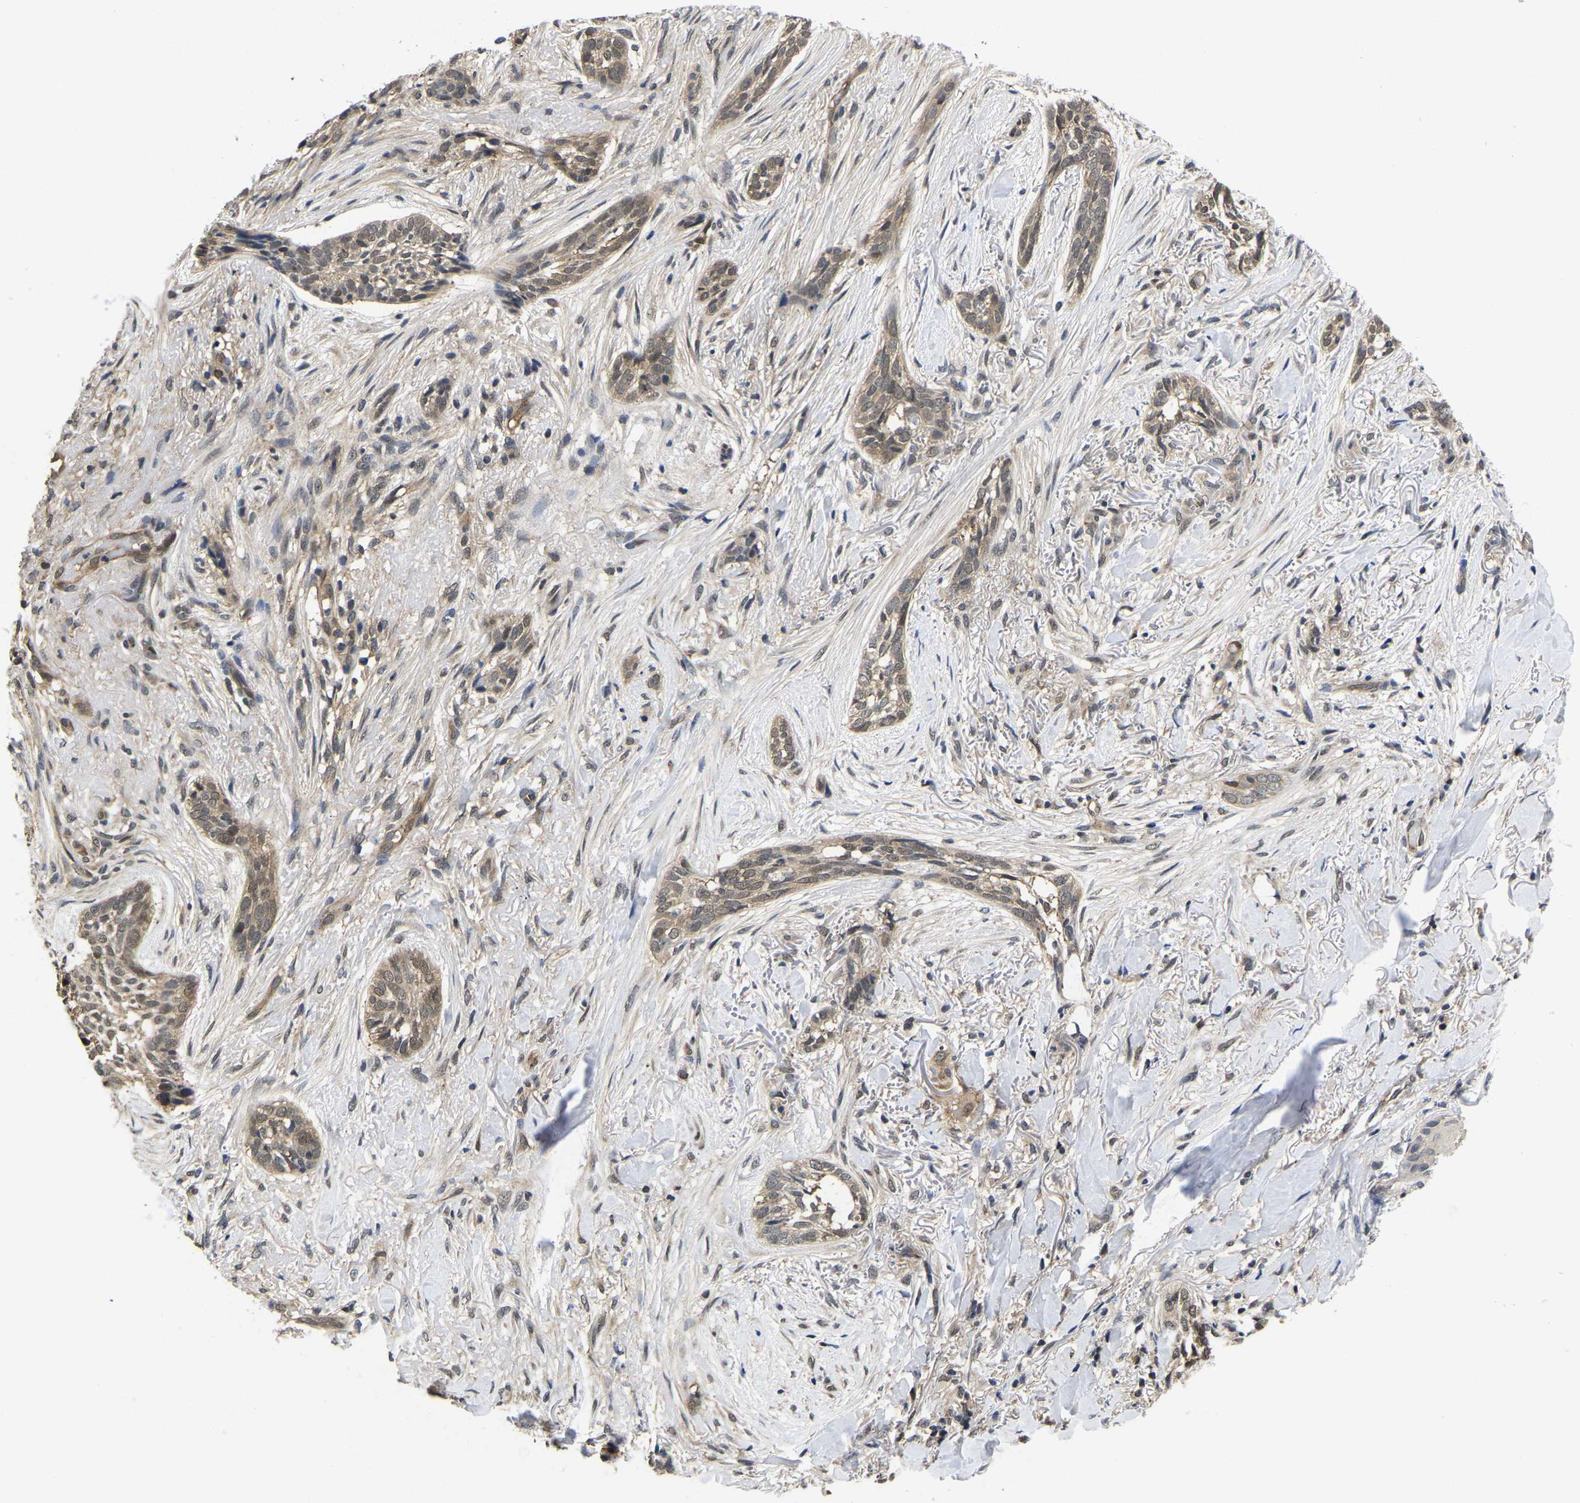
{"staining": {"intensity": "weak", "quantity": ">75%", "location": "cytoplasmic/membranous,nuclear"}, "tissue": "skin cancer", "cell_type": "Tumor cells", "image_type": "cancer", "snomed": [{"axis": "morphology", "description": "Basal cell carcinoma"}, {"axis": "topography", "description": "Skin"}], "caption": "Skin cancer tissue shows weak cytoplasmic/membranous and nuclear expression in about >75% of tumor cells, visualized by immunohistochemistry. (DAB IHC with brightfield microscopy, high magnification).", "gene": "MCOLN2", "patient": {"sex": "female", "age": 88}}